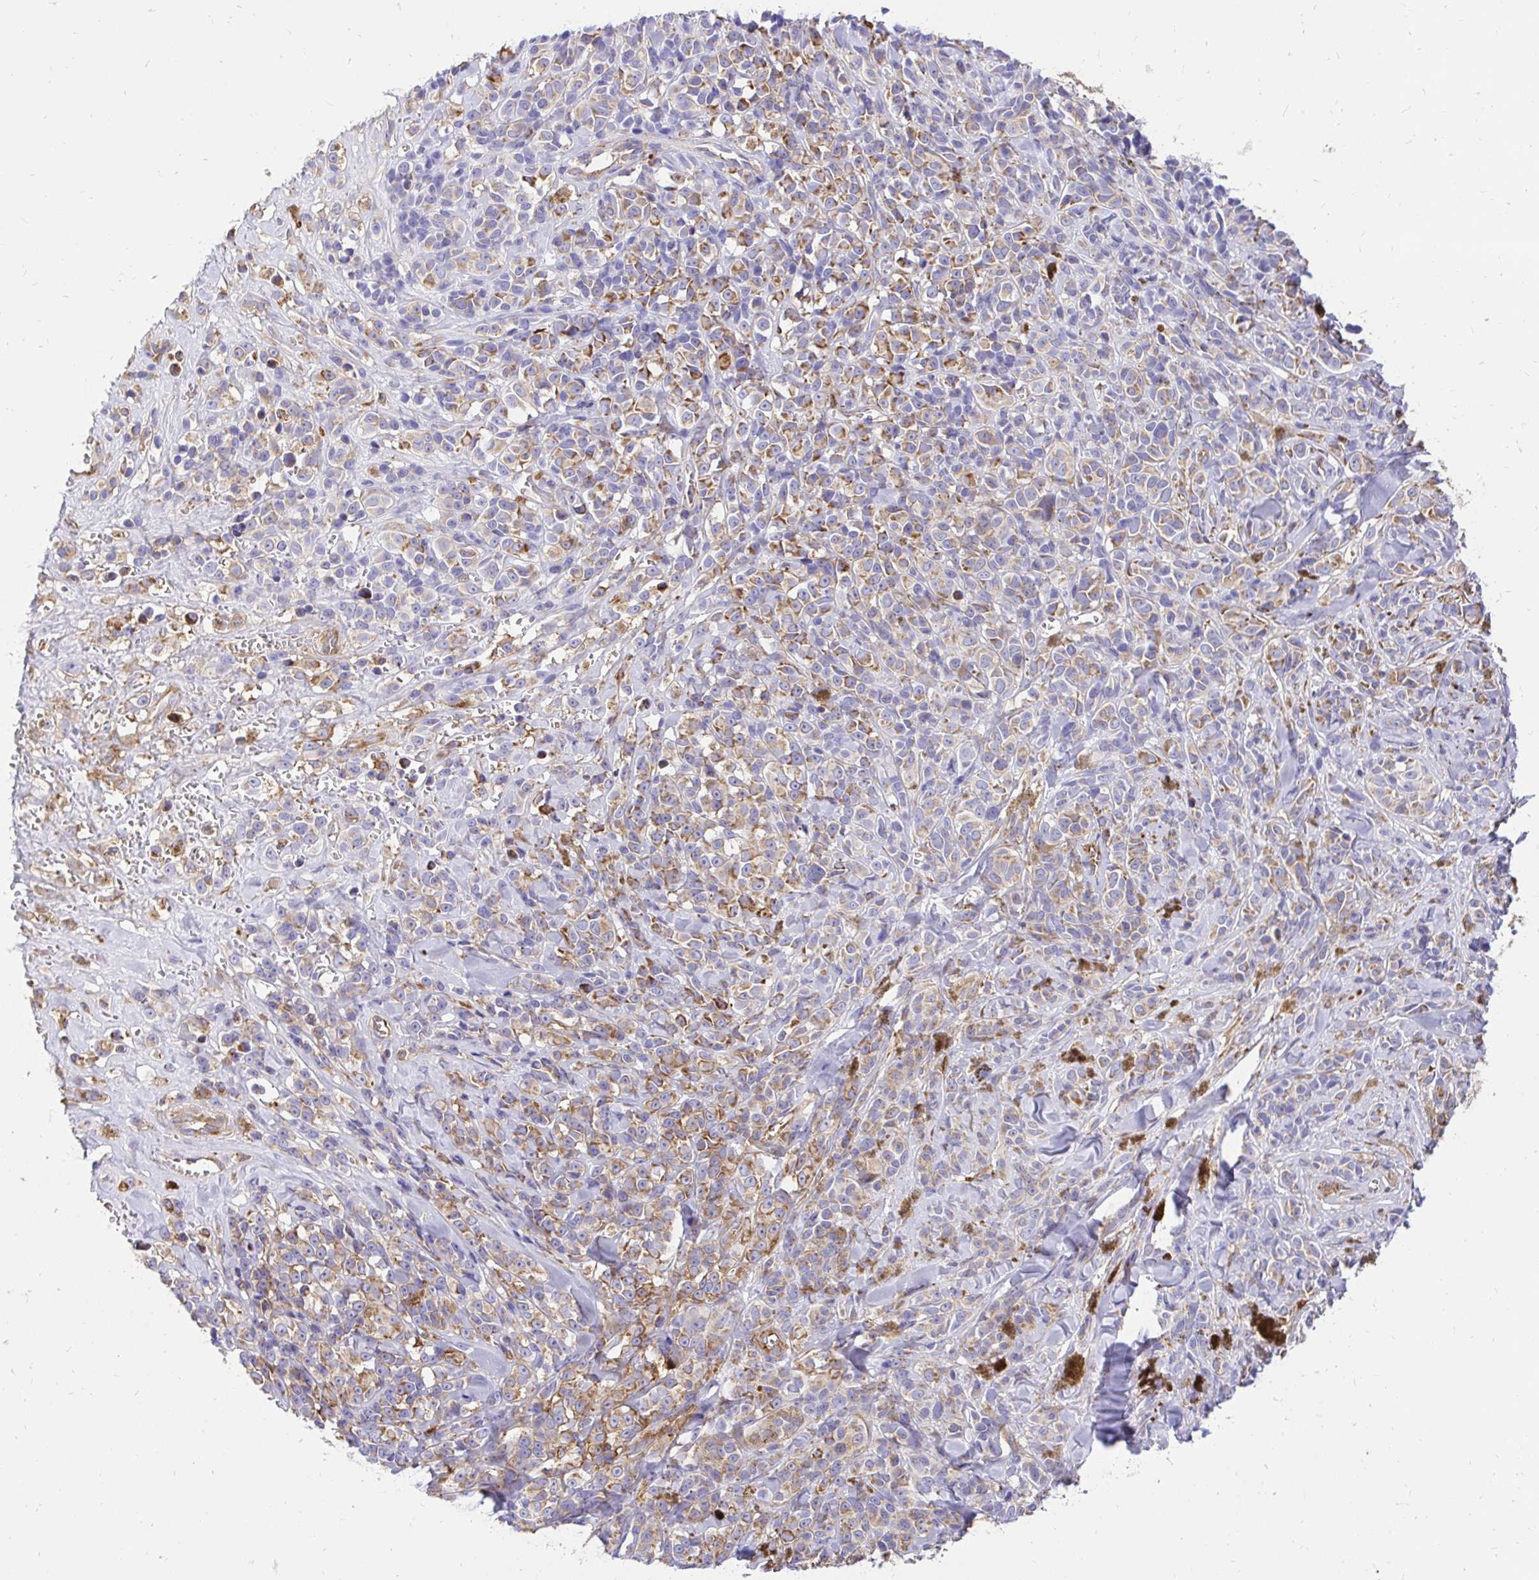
{"staining": {"intensity": "moderate", "quantity": "25%-75%", "location": "cytoplasmic/membranous"}, "tissue": "melanoma", "cell_type": "Tumor cells", "image_type": "cancer", "snomed": [{"axis": "morphology", "description": "Malignant melanoma, NOS"}, {"axis": "topography", "description": "Skin"}], "caption": "Malignant melanoma was stained to show a protein in brown. There is medium levels of moderate cytoplasmic/membranous expression in about 25%-75% of tumor cells. The staining was performed using DAB (3,3'-diaminobenzidine) to visualize the protein expression in brown, while the nuclei were stained in blue with hematoxylin (Magnification: 20x).", "gene": "ABCB10", "patient": {"sex": "male", "age": 85}}